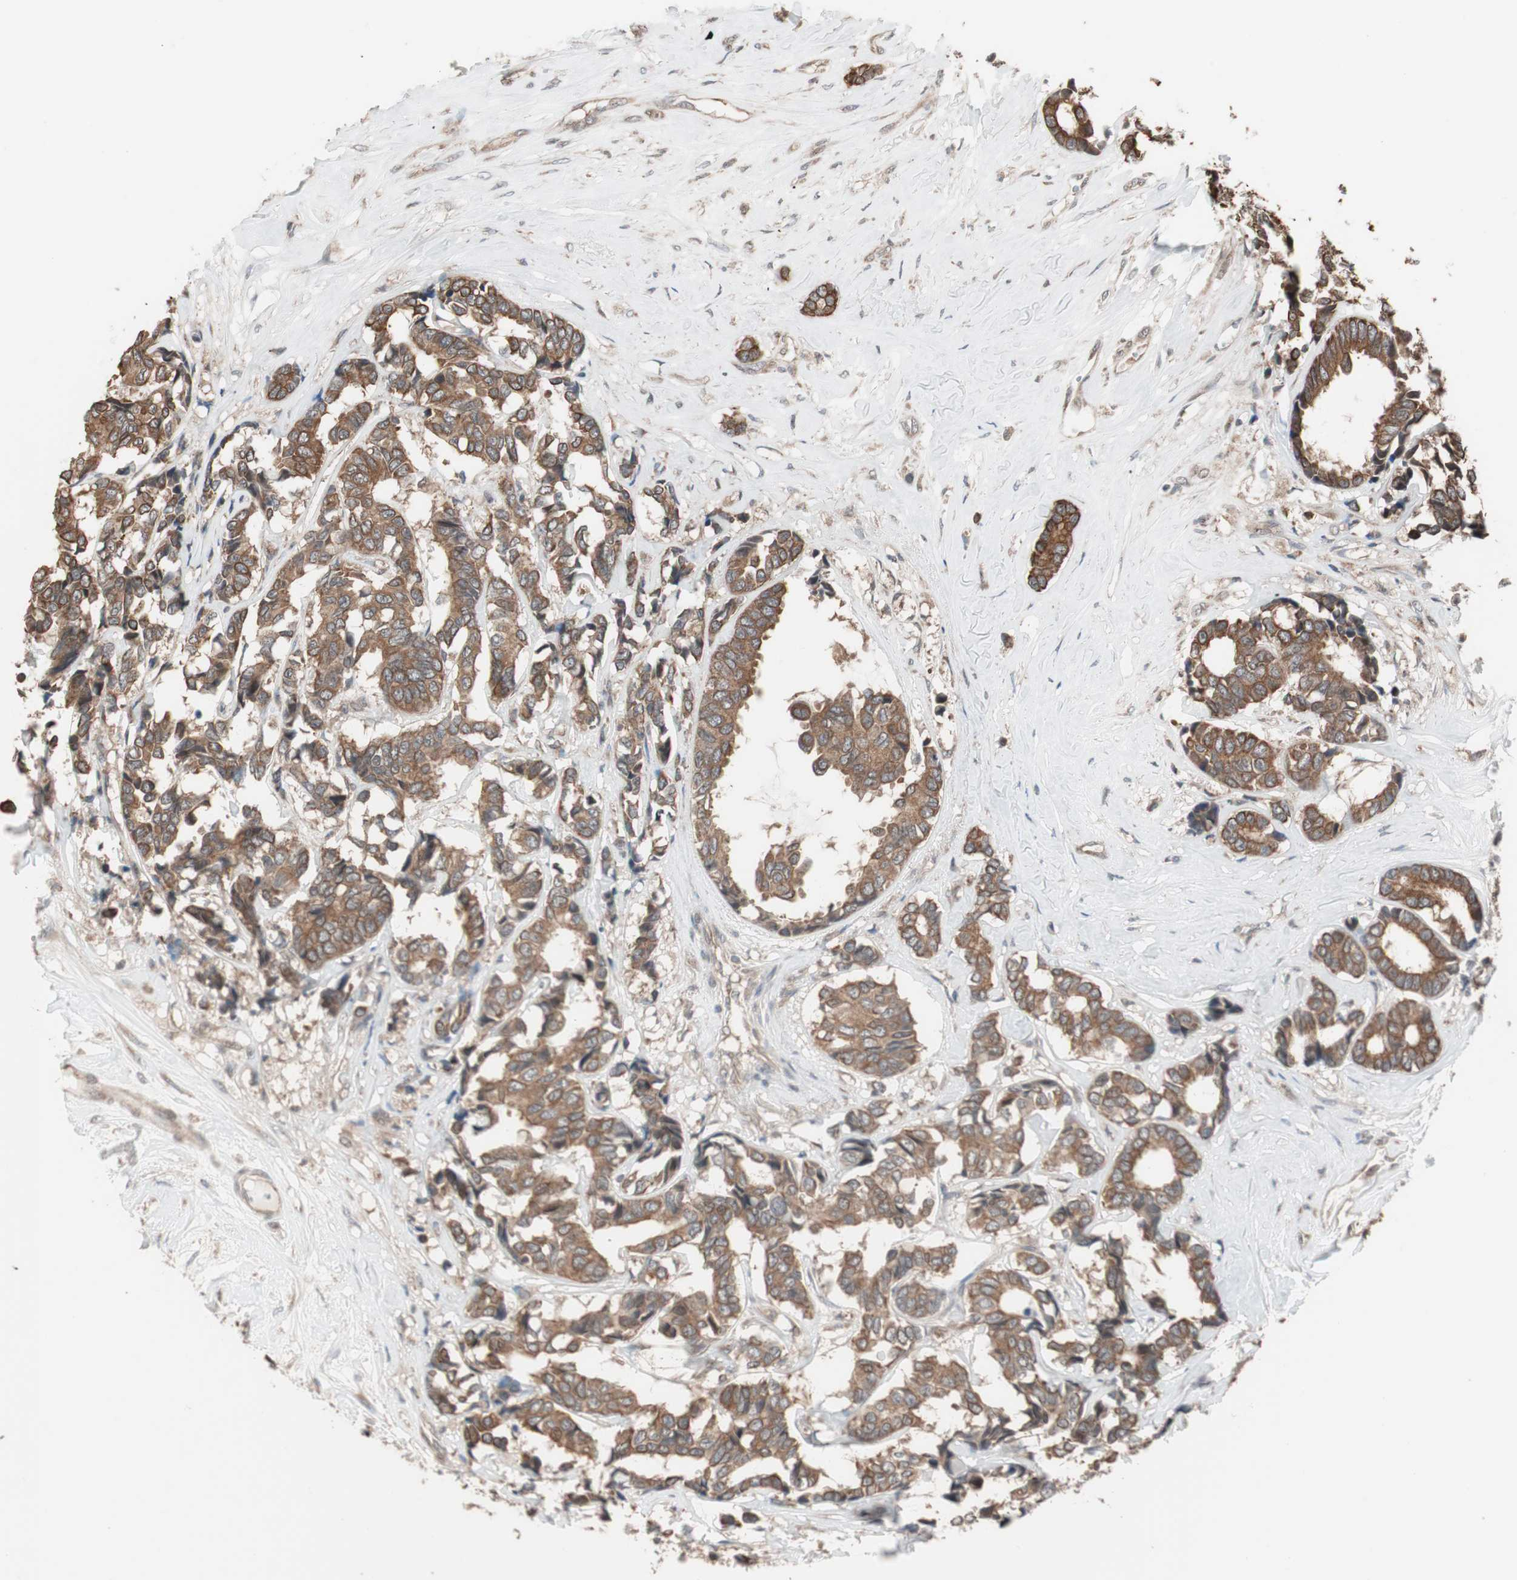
{"staining": {"intensity": "moderate", "quantity": ">75%", "location": "cytoplasmic/membranous"}, "tissue": "breast cancer", "cell_type": "Tumor cells", "image_type": "cancer", "snomed": [{"axis": "morphology", "description": "Duct carcinoma"}, {"axis": "topography", "description": "Breast"}], "caption": "Immunohistochemical staining of human breast cancer displays moderate cytoplasmic/membranous protein positivity in about >75% of tumor cells. (IHC, brightfield microscopy, high magnification).", "gene": "FBXO5", "patient": {"sex": "female", "age": 87}}